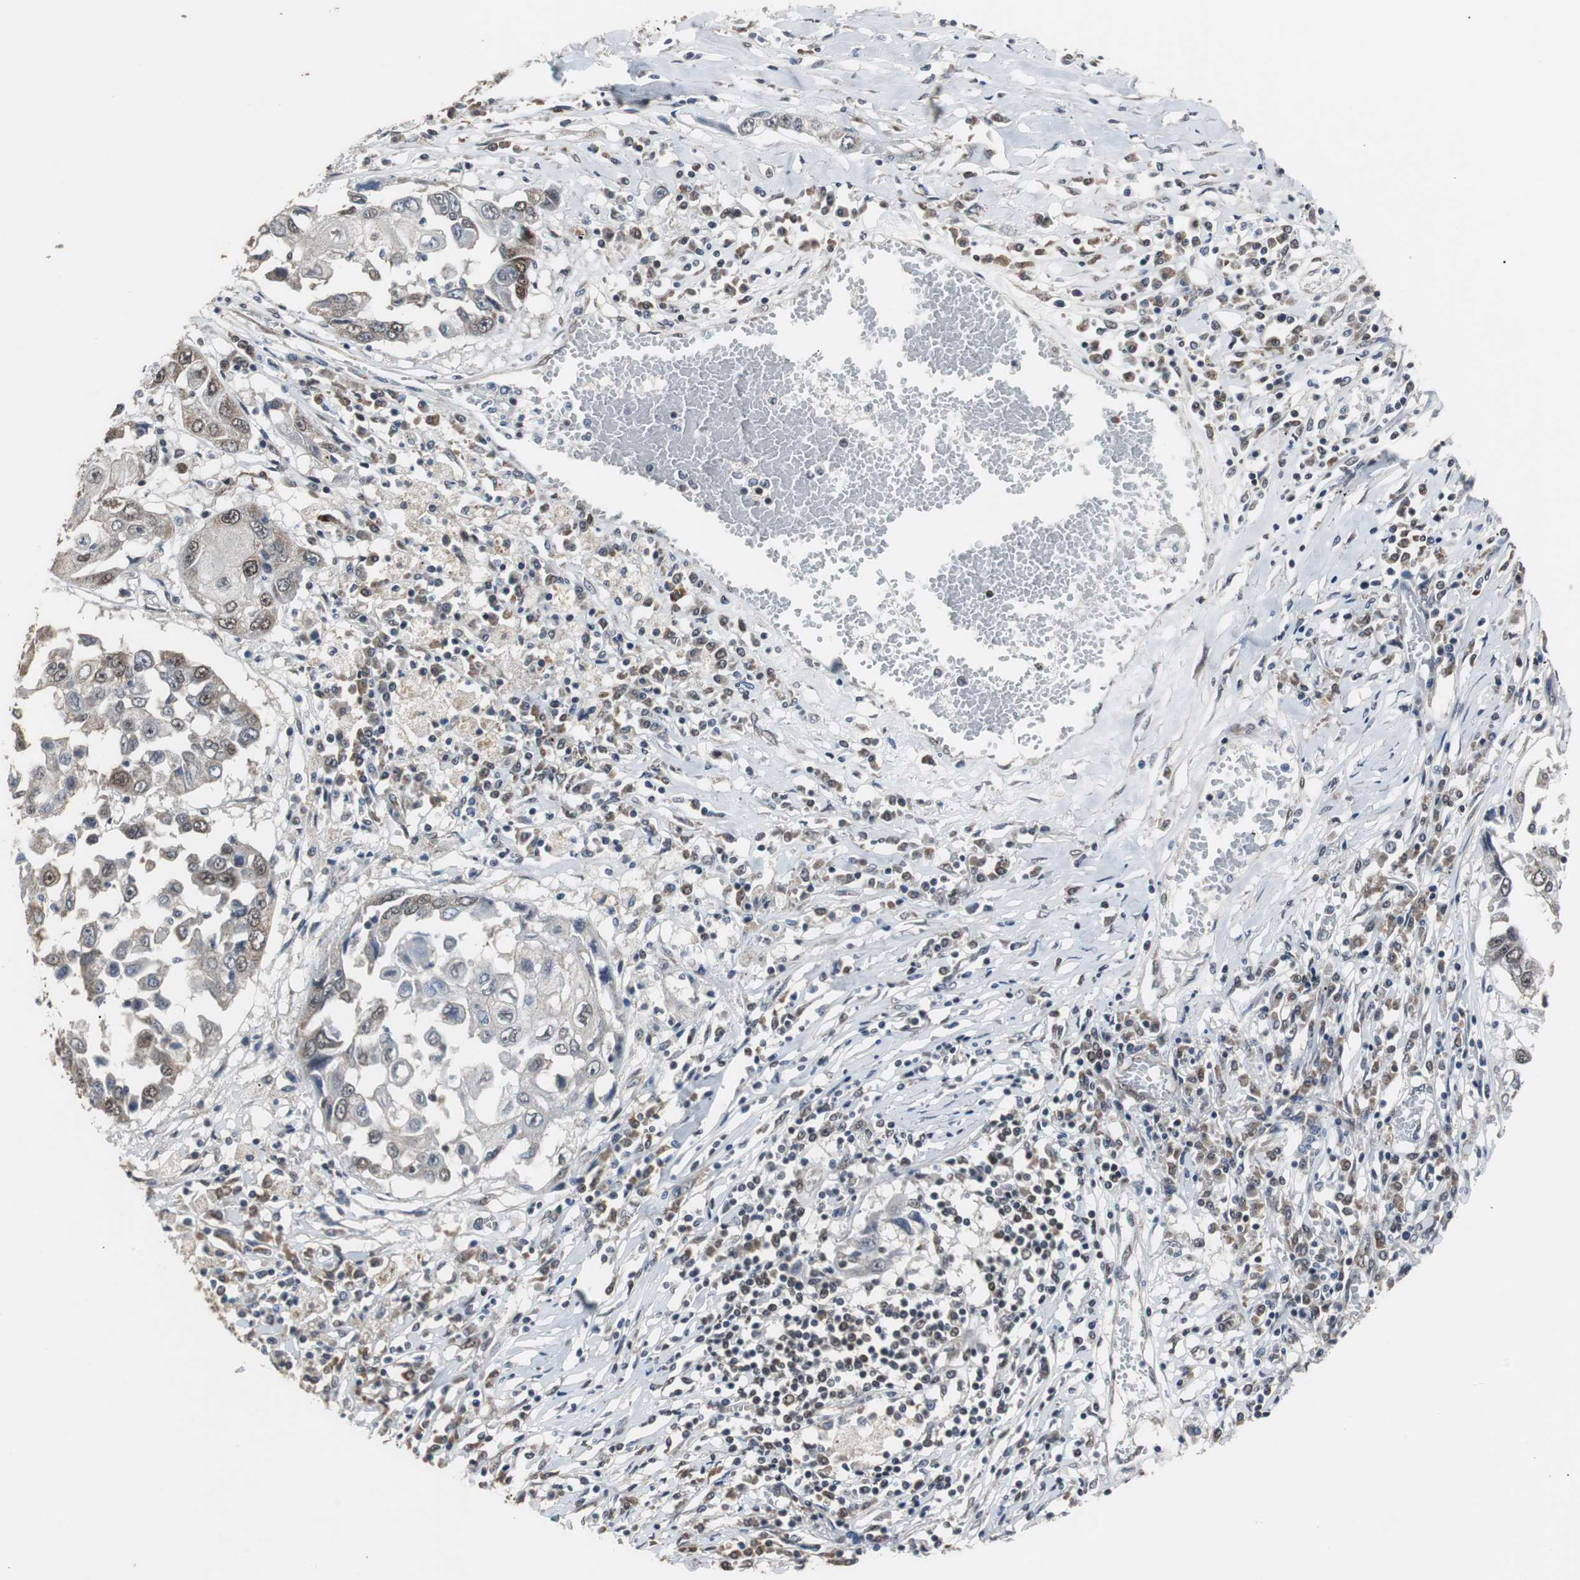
{"staining": {"intensity": "moderate", "quantity": "25%-75%", "location": "nuclear"}, "tissue": "lung cancer", "cell_type": "Tumor cells", "image_type": "cancer", "snomed": [{"axis": "morphology", "description": "Squamous cell carcinoma, NOS"}, {"axis": "topography", "description": "Lung"}], "caption": "Squamous cell carcinoma (lung) stained for a protein (brown) exhibits moderate nuclear positive positivity in about 25%-75% of tumor cells.", "gene": "ZHX2", "patient": {"sex": "male", "age": 71}}